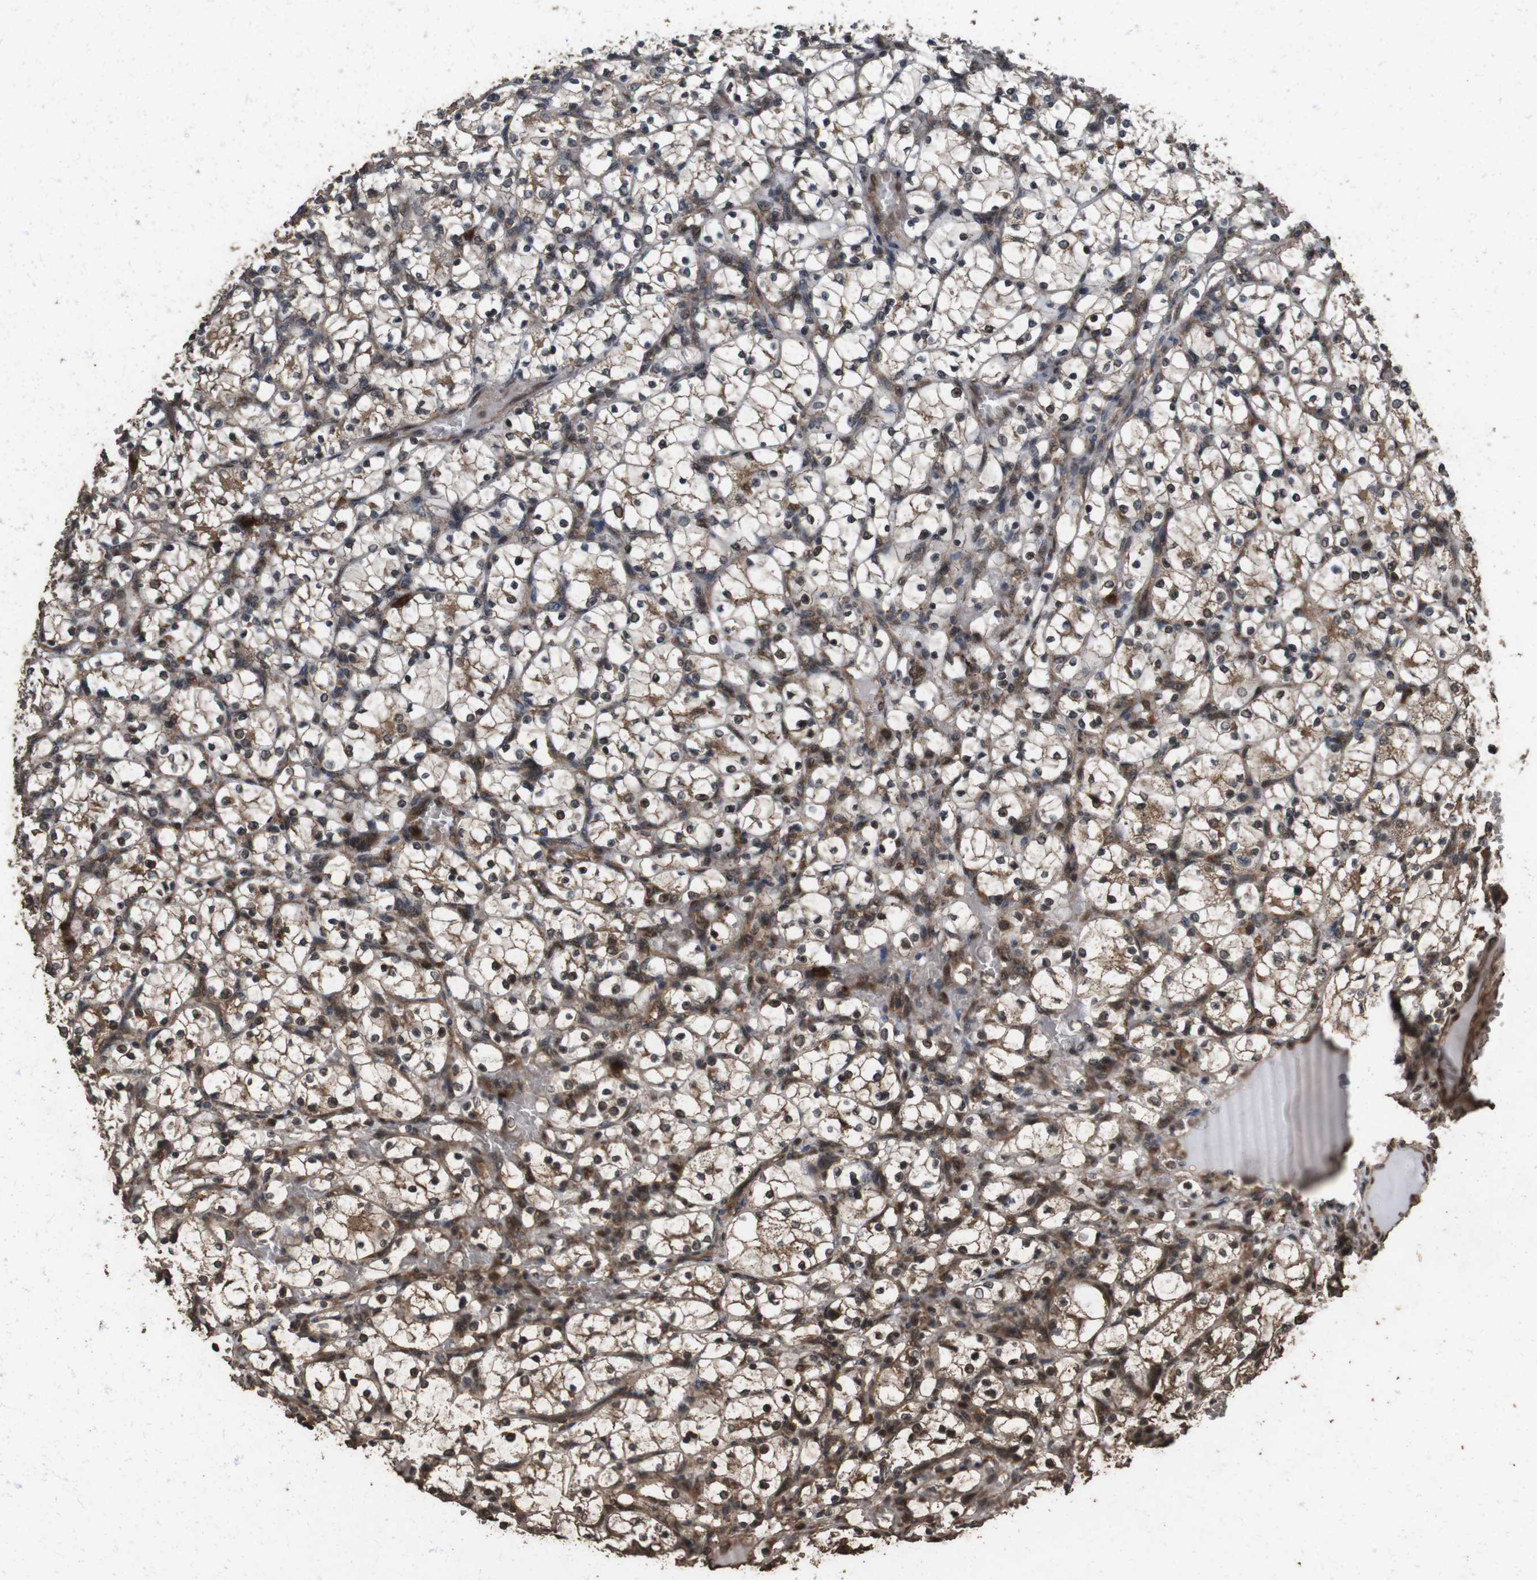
{"staining": {"intensity": "moderate", "quantity": "25%-75%", "location": "cytoplasmic/membranous"}, "tissue": "renal cancer", "cell_type": "Tumor cells", "image_type": "cancer", "snomed": [{"axis": "morphology", "description": "Adenocarcinoma, NOS"}, {"axis": "topography", "description": "Kidney"}], "caption": "Tumor cells reveal medium levels of moderate cytoplasmic/membranous expression in approximately 25%-75% of cells in renal adenocarcinoma. (Stains: DAB (3,3'-diaminobenzidine) in brown, nuclei in blue, Microscopy: brightfield microscopy at high magnification).", "gene": "RRAS2", "patient": {"sex": "female", "age": 69}}